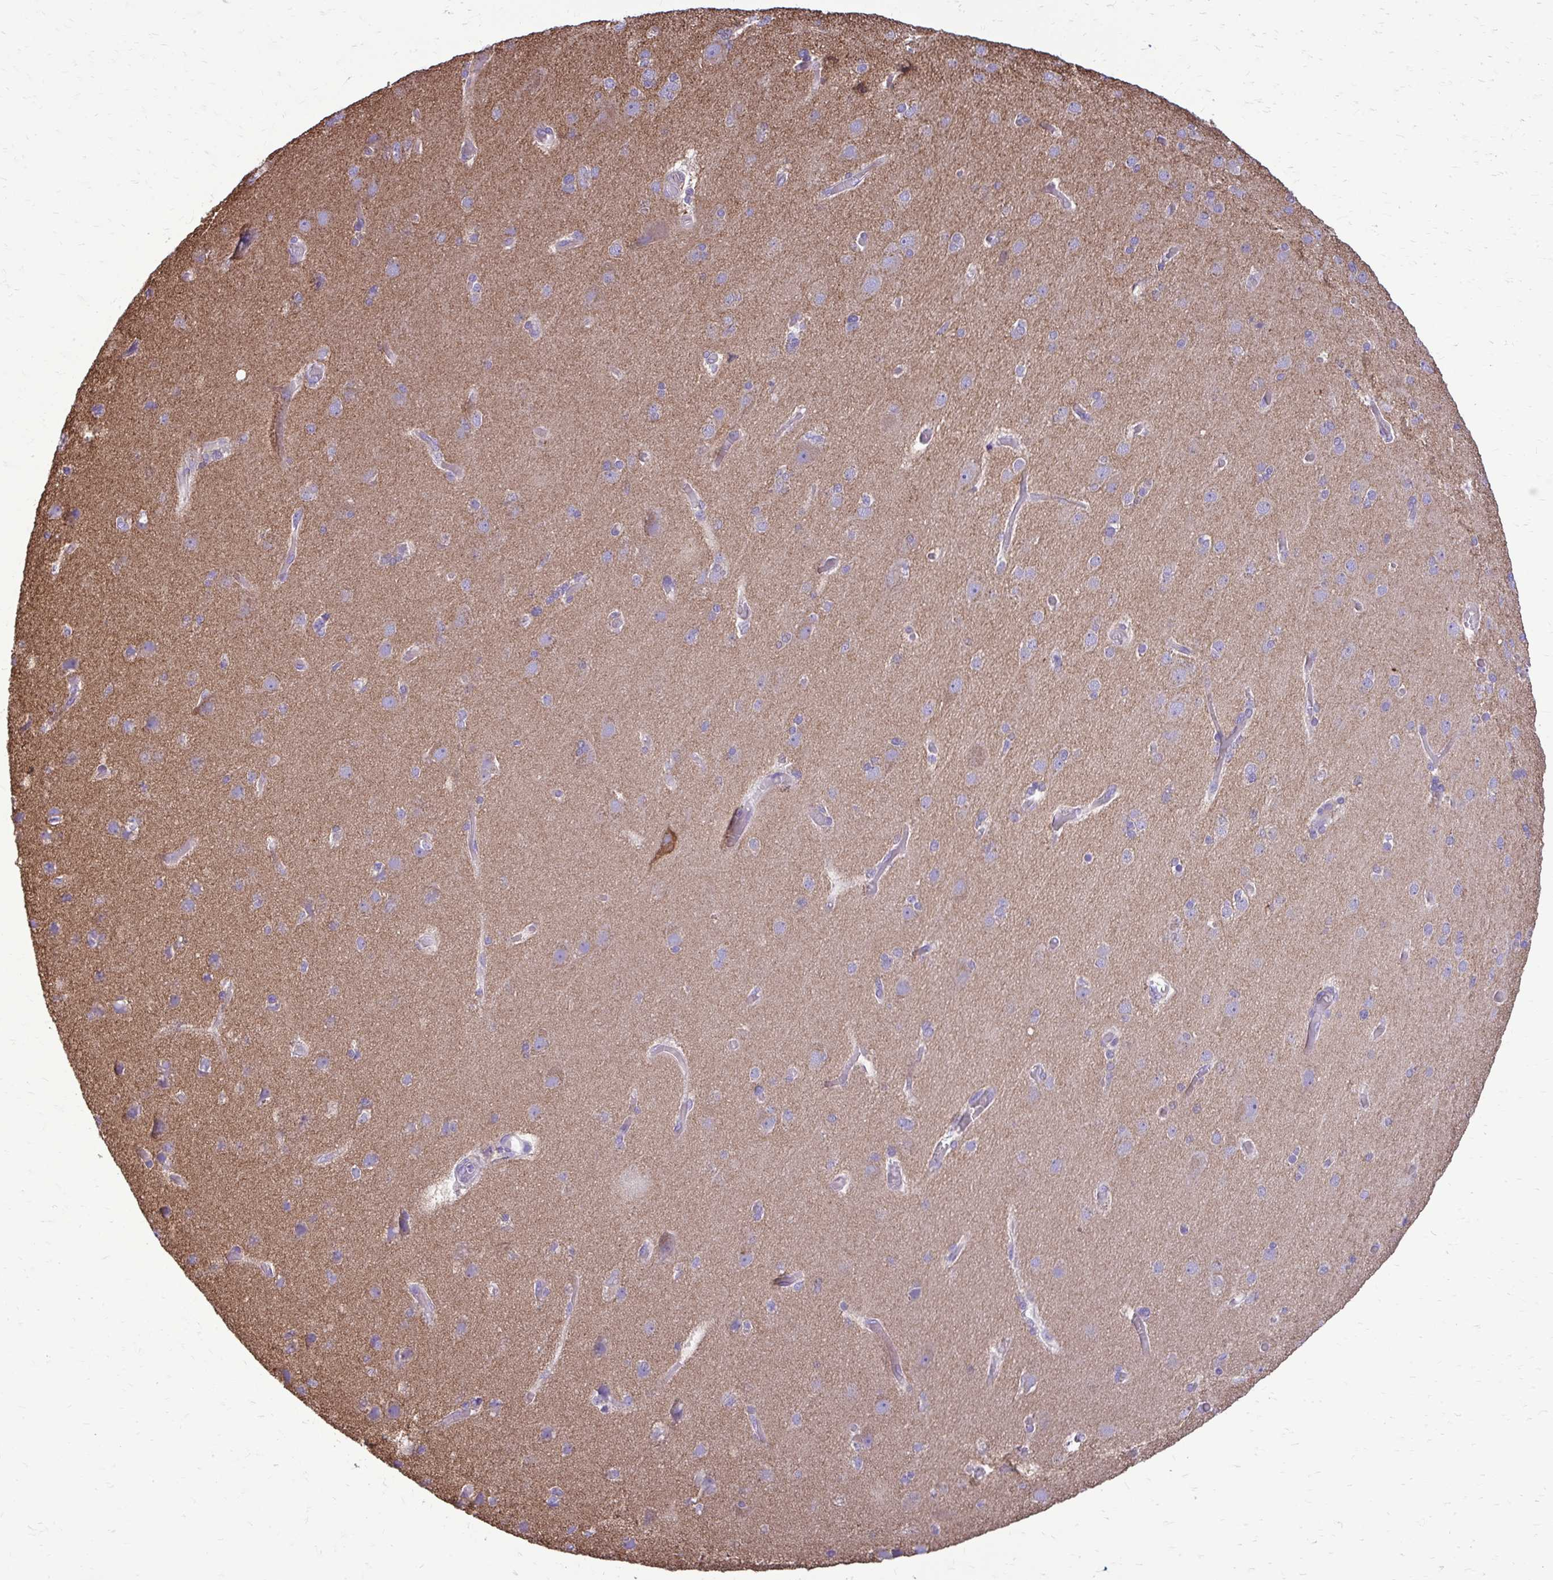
{"staining": {"intensity": "negative", "quantity": "none", "location": "none"}, "tissue": "cerebral cortex", "cell_type": "Endothelial cells", "image_type": "normal", "snomed": [{"axis": "morphology", "description": "Normal tissue, NOS"}, {"axis": "morphology", "description": "Glioma, malignant, High grade"}, {"axis": "topography", "description": "Cerebral cortex"}], "caption": "DAB (3,3'-diaminobenzidine) immunohistochemical staining of unremarkable human cerebral cortex shows no significant staining in endothelial cells. (Brightfield microscopy of DAB (3,3'-diaminobenzidine) immunohistochemistry (IHC) at high magnification).", "gene": "CLTA", "patient": {"sex": "male", "age": 71}}